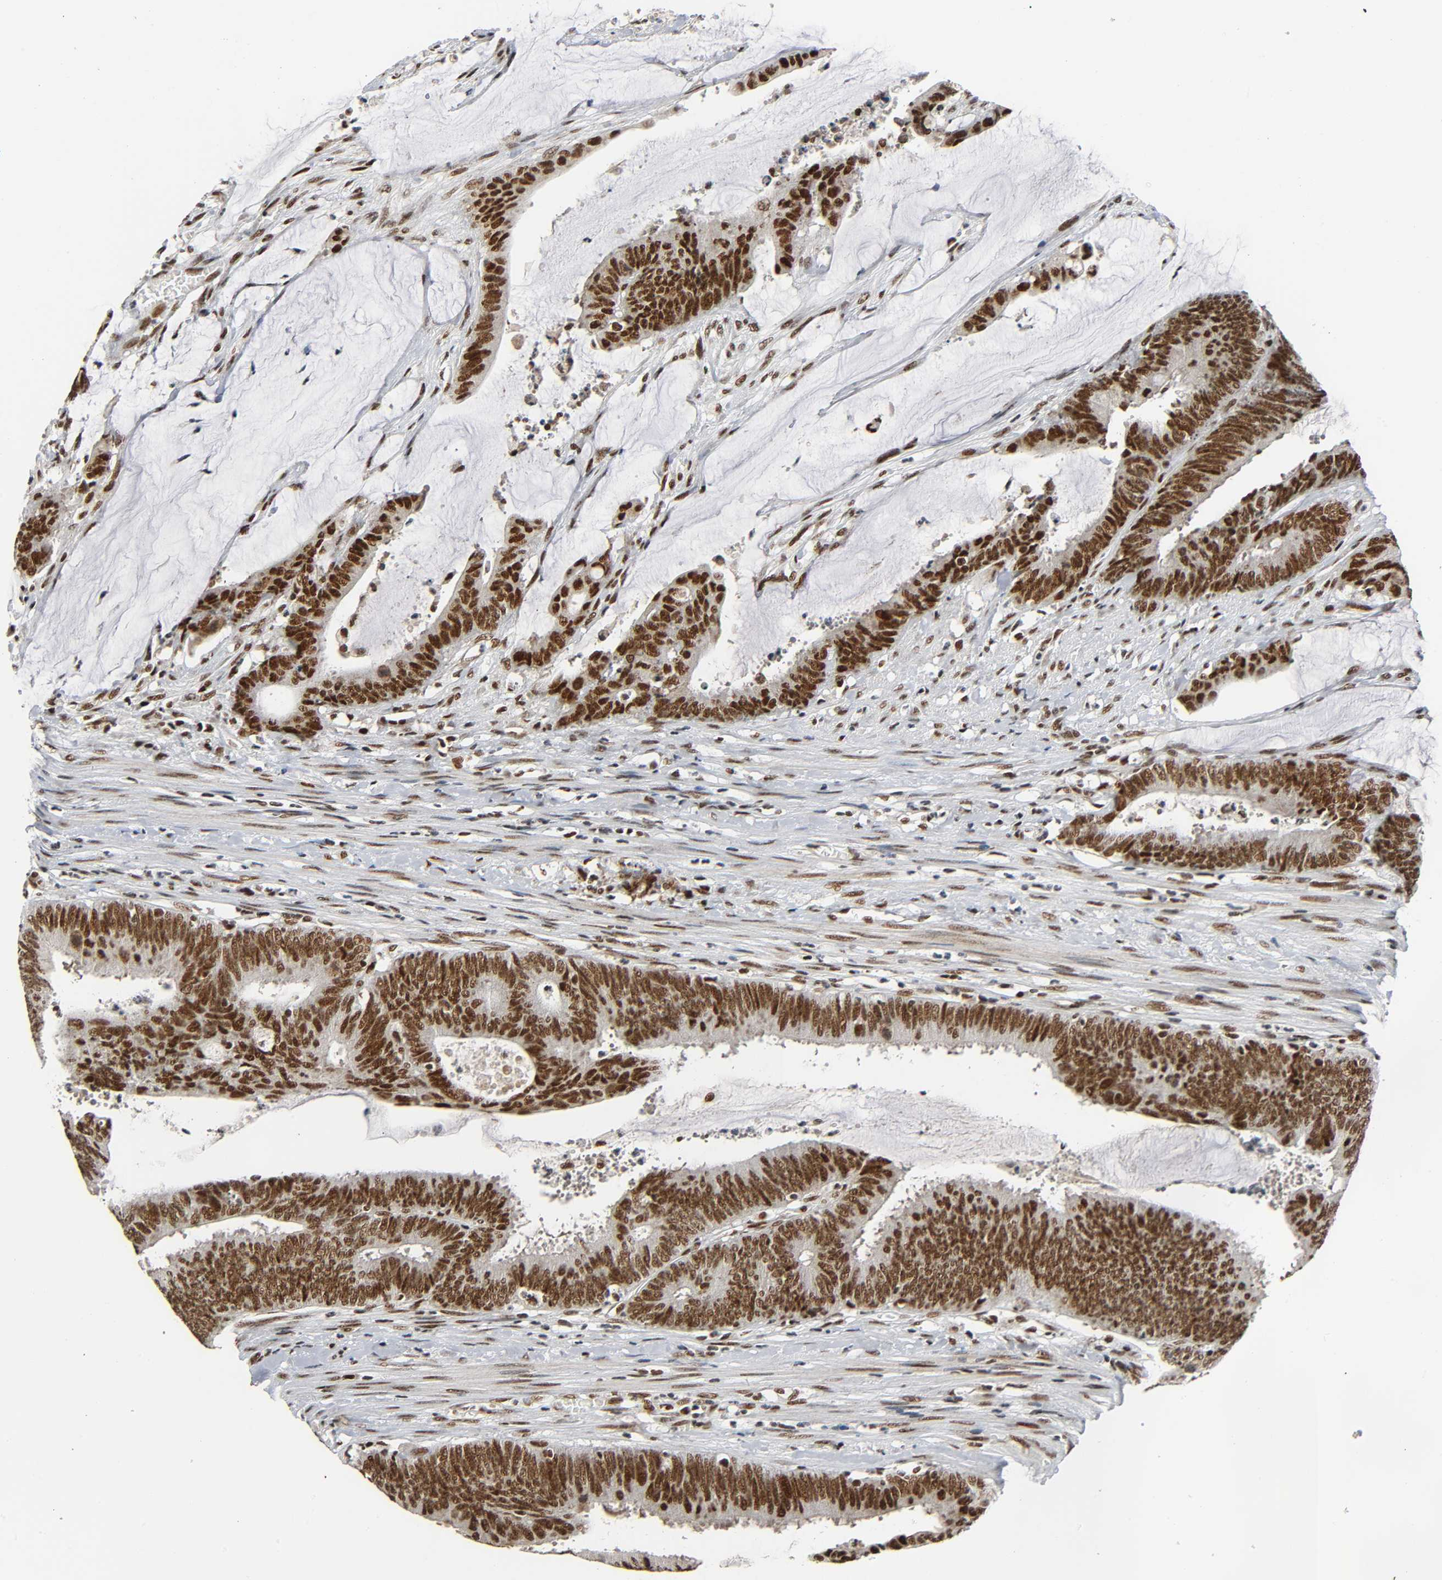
{"staining": {"intensity": "strong", "quantity": ">75%", "location": "nuclear"}, "tissue": "colorectal cancer", "cell_type": "Tumor cells", "image_type": "cancer", "snomed": [{"axis": "morphology", "description": "Adenocarcinoma, NOS"}, {"axis": "topography", "description": "Rectum"}], "caption": "Protein expression analysis of colorectal cancer (adenocarcinoma) exhibits strong nuclear positivity in approximately >75% of tumor cells.", "gene": "CDK9", "patient": {"sex": "female", "age": 66}}